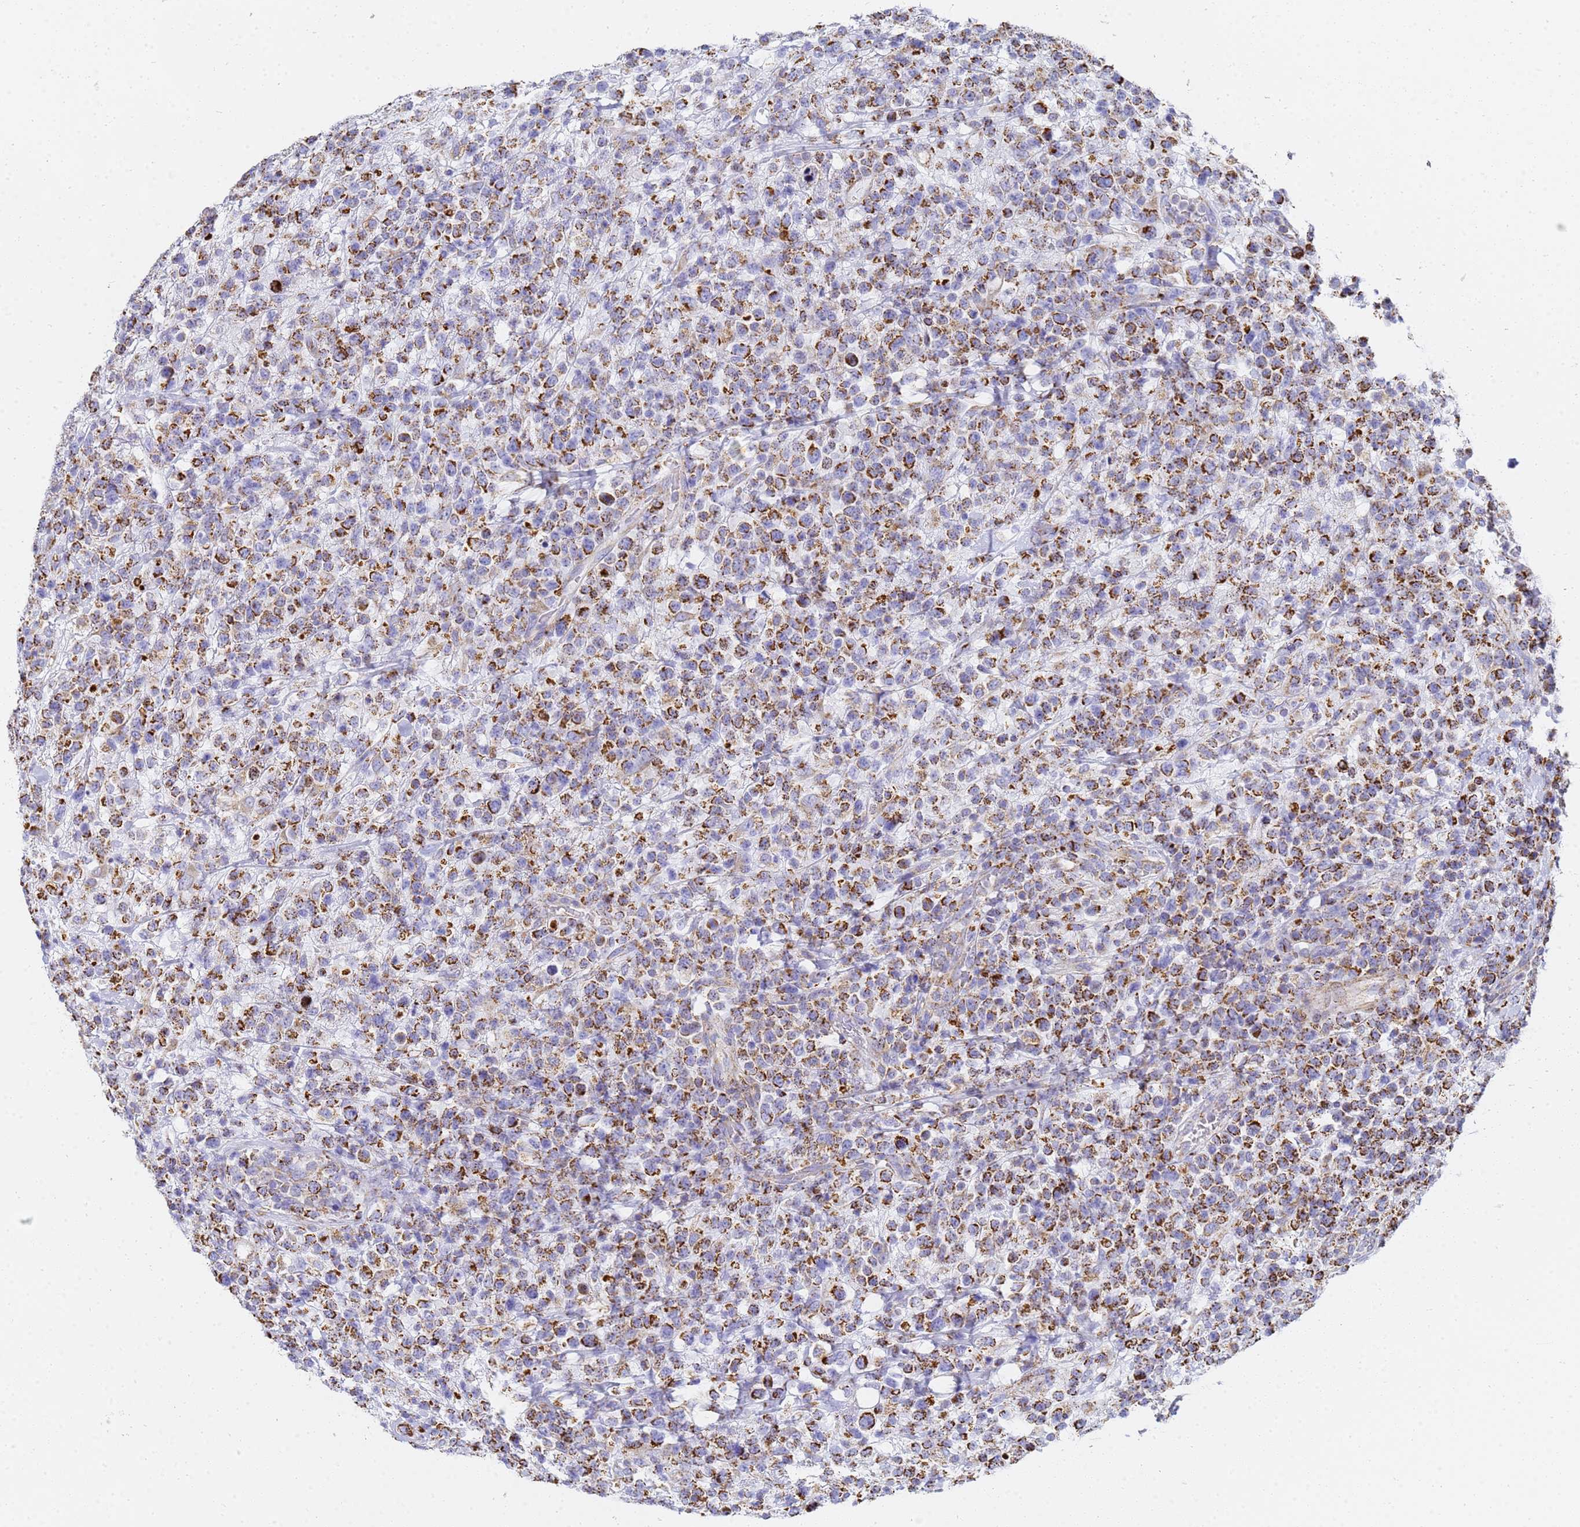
{"staining": {"intensity": "strong", "quantity": ">75%", "location": "cytoplasmic/membranous"}, "tissue": "lymphoma", "cell_type": "Tumor cells", "image_type": "cancer", "snomed": [{"axis": "morphology", "description": "Malignant lymphoma, non-Hodgkin's type, High grade"}, {"axis": "topography", "description": "Colon"}], "caption": "Protein staining of lymphoma tissue reveals strong cytoplasmic/membranous positivity in approximately >75% of tumor cells.", "gene": "CNIH4", "patient": {"sex": "female", "age": 53}}